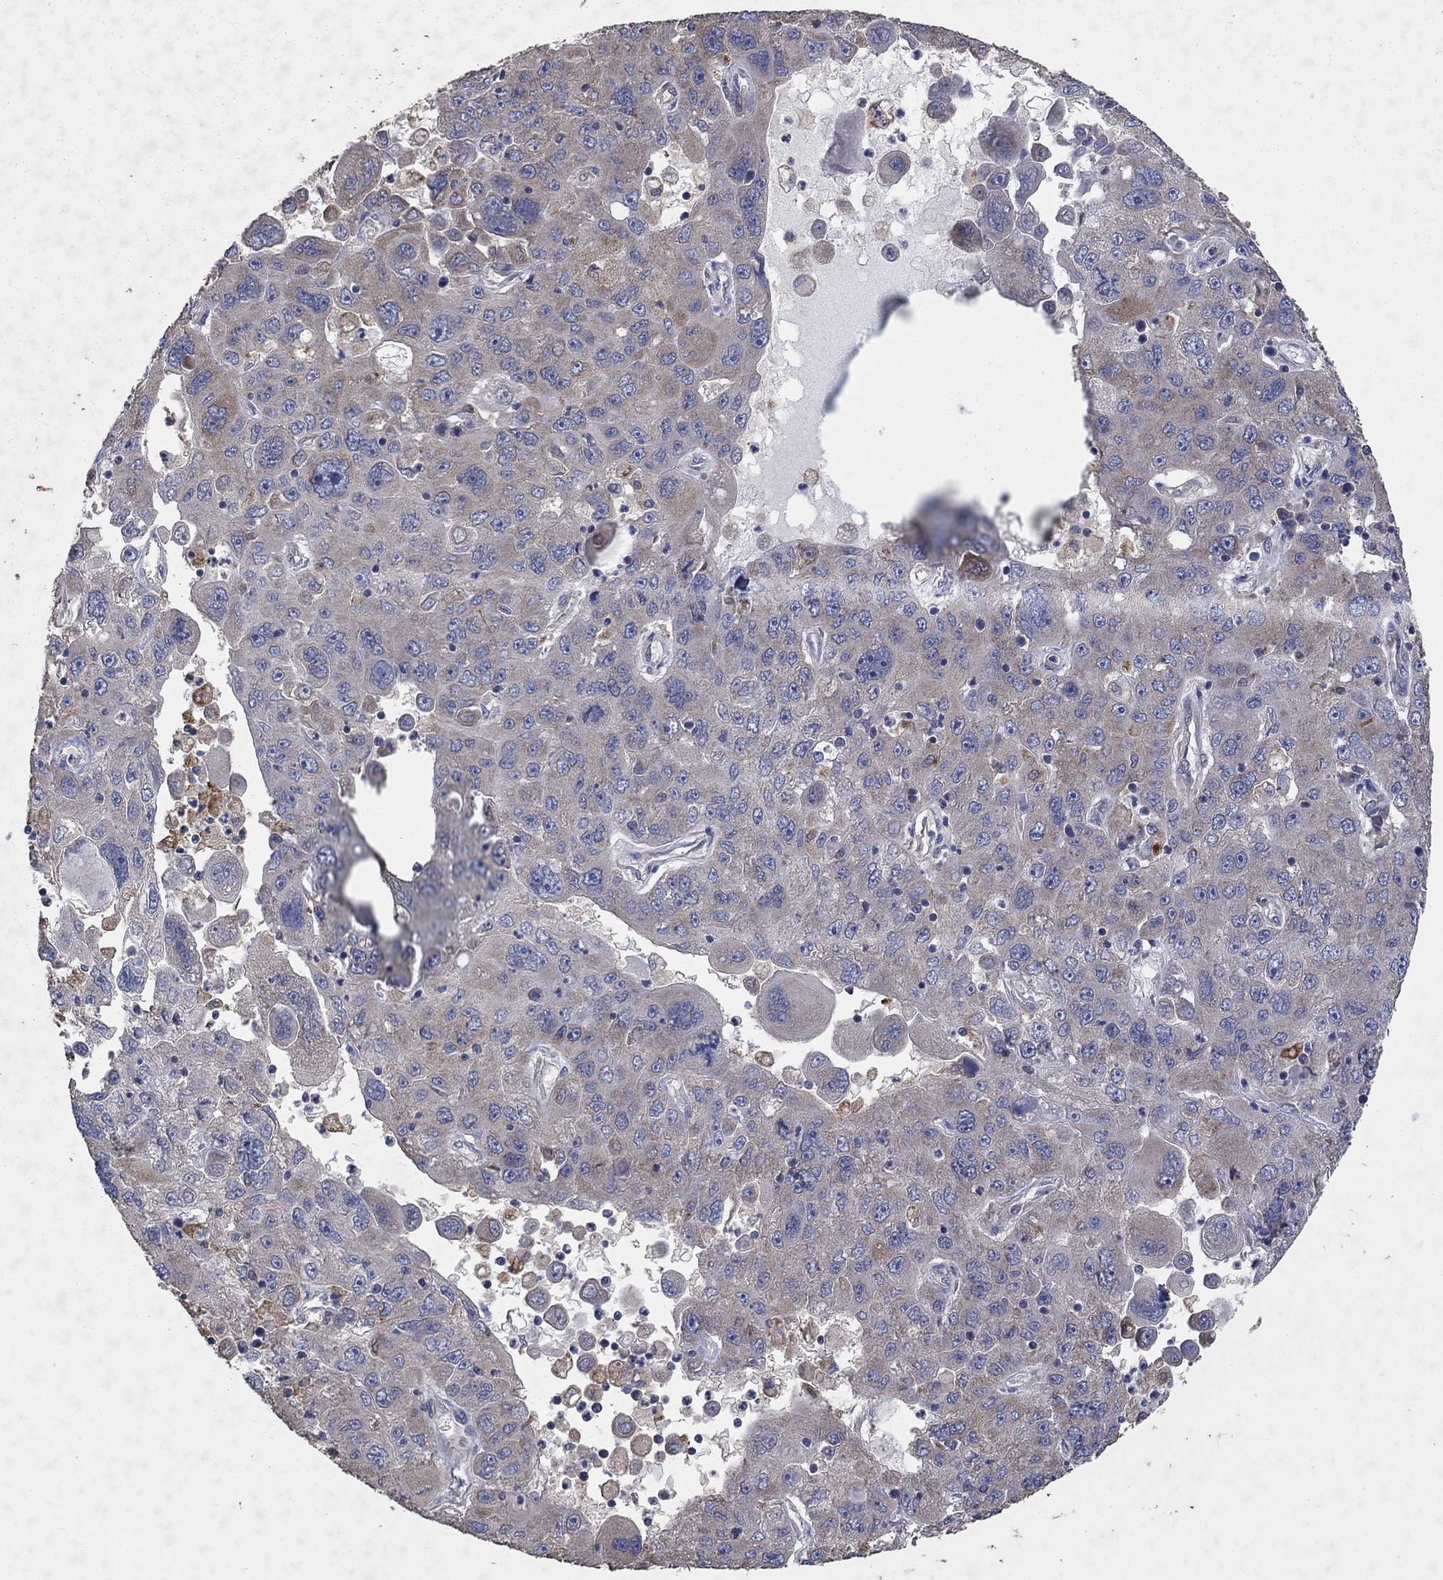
{"staining": {"intensity": "negative", "quantity": "none", "location": "none"}, "tissue": "stomach cancer", "cell_type": "Tumor cells", "image_type": "cancer", "snomed": [{"axis": "morphology", "description": "Adenocarcinoma, NOS"}, {"axis": "topography", "description": "Stomach"}], "caption": "DAB (3,3'-diaminobenzidine) immunohistochemical staining of human stomach adenocarcinoma reveals no significant positivity in tumor cells.", "gene": "NCEH1", "patient": {"sex": "male", "age": 56}}